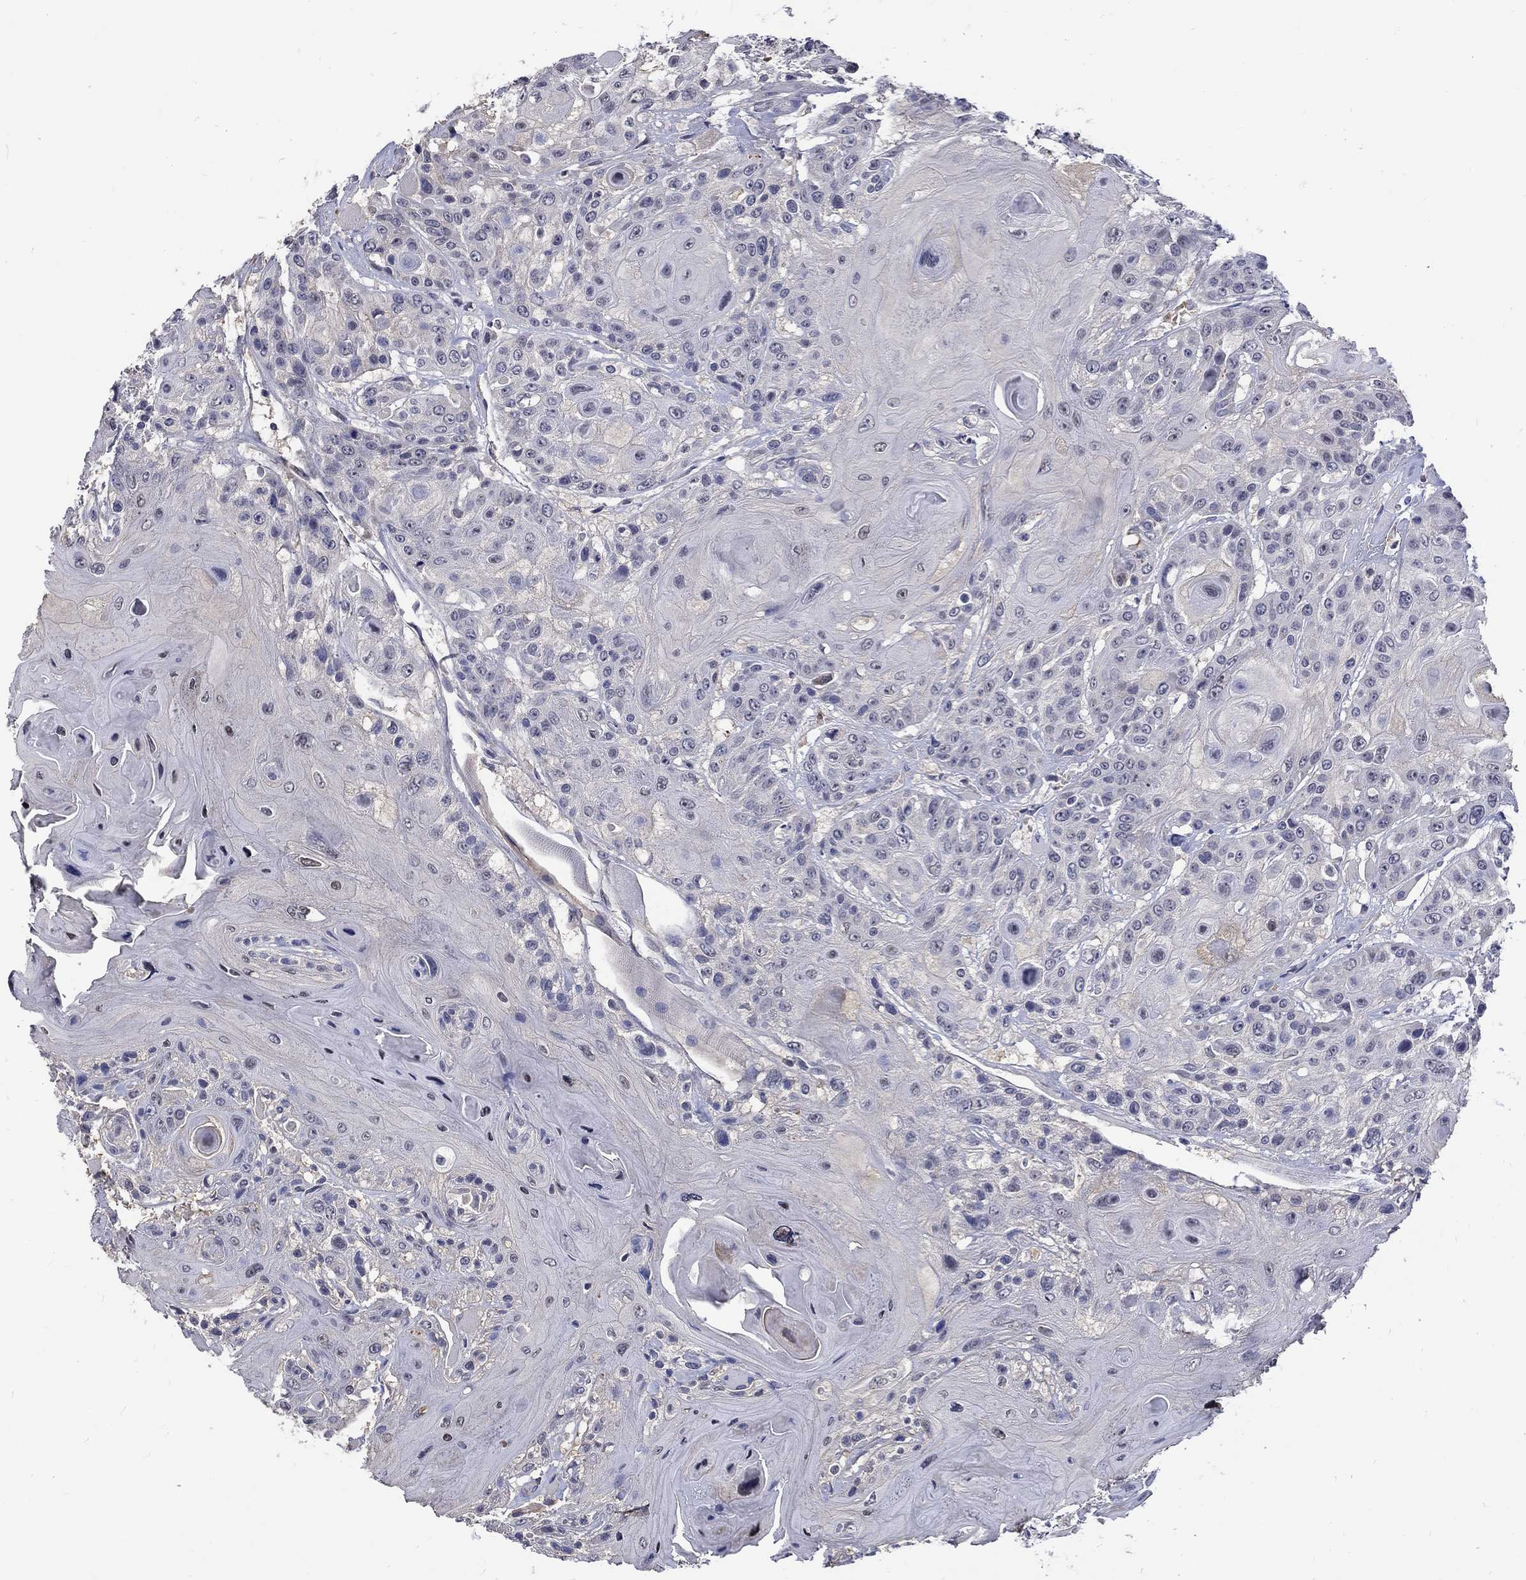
{"staining": {"intensity": "negative", "quantity": "none", "location": "none"}, "tissue": "head and neck cancer", "cell_type": "Tumor cells", "image_type": "cancer", "snomed": [{"axis": "morphology", "description": "Squamous cell carcinoma, NOS"}, {"axis": "topography", "description": "Head-Neck"}], "caption": "Immunohistochemistry (IHC) photomicrograph of neoplastic tissue: human head and neck cancer (squamous cell carcinoma) stained with DAB (3,3'-diaminobenzidine) demonstrates no significant protein staining in tumor cells.", "gene": "ST6GALNAC1", "patient": {"sex": "female", "age": 59}}